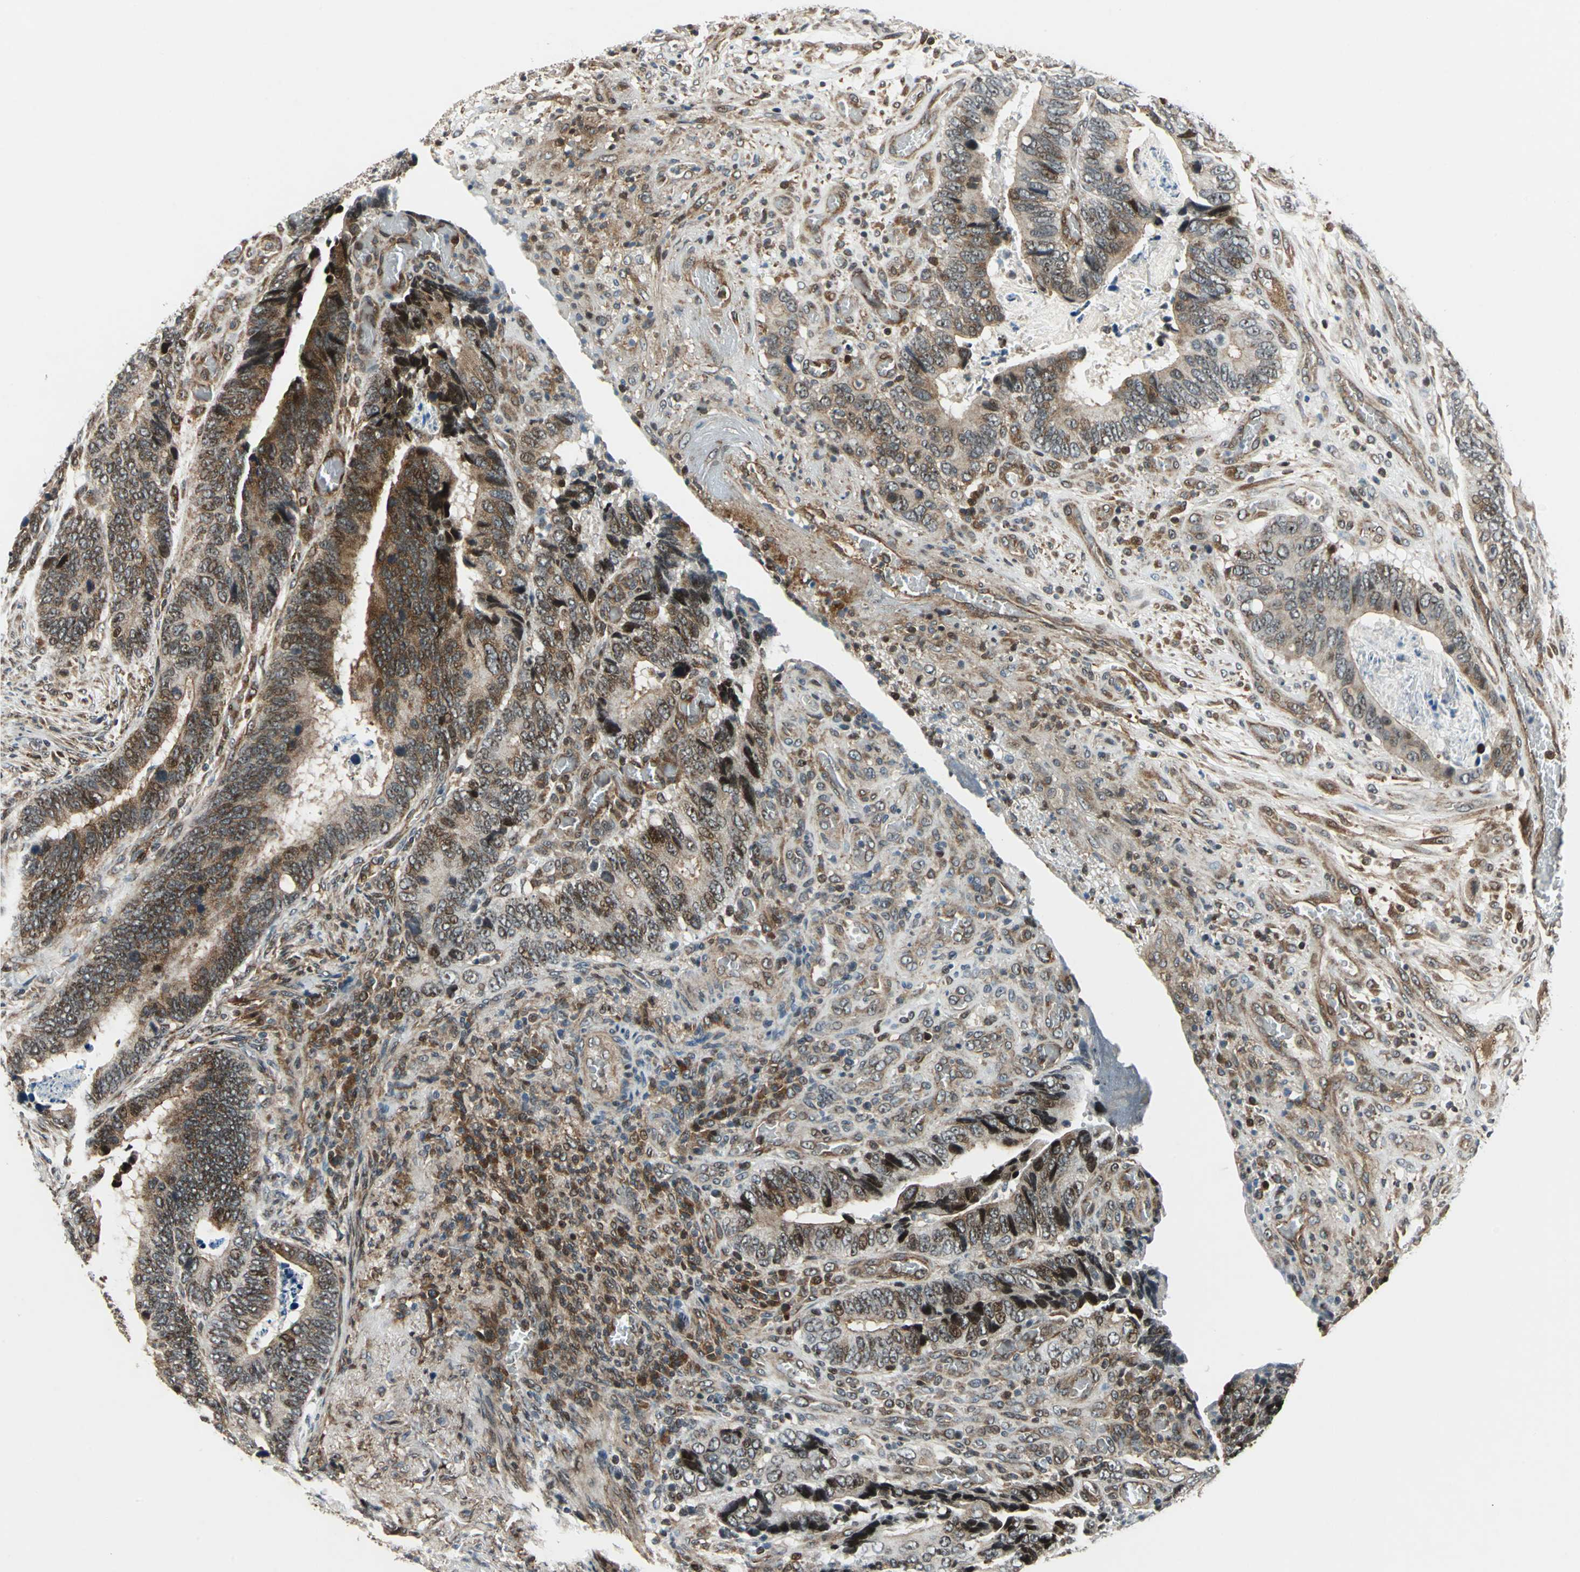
{"staining": {"intensity": "moderate", "quantity": ">75%", "location": "cytoplasmic/membranous"}, "tissue": "colorectal cancer", "cell_type": "Tumor cells", "image_type": "cancer", "snomed": [{"axis": "morphology", "description": "Adenocarcinoma, NOS"}, {"axis": "topography", "description": "Colon"}], "caption": "A photomicrograph of adenocarcinoma (colorectal) stained for a protein shows moderate cytoplasmic/membranous brown staining in tumor cells.", "gene": "AATF", "patient": {"sex": "male", "age": 72}}